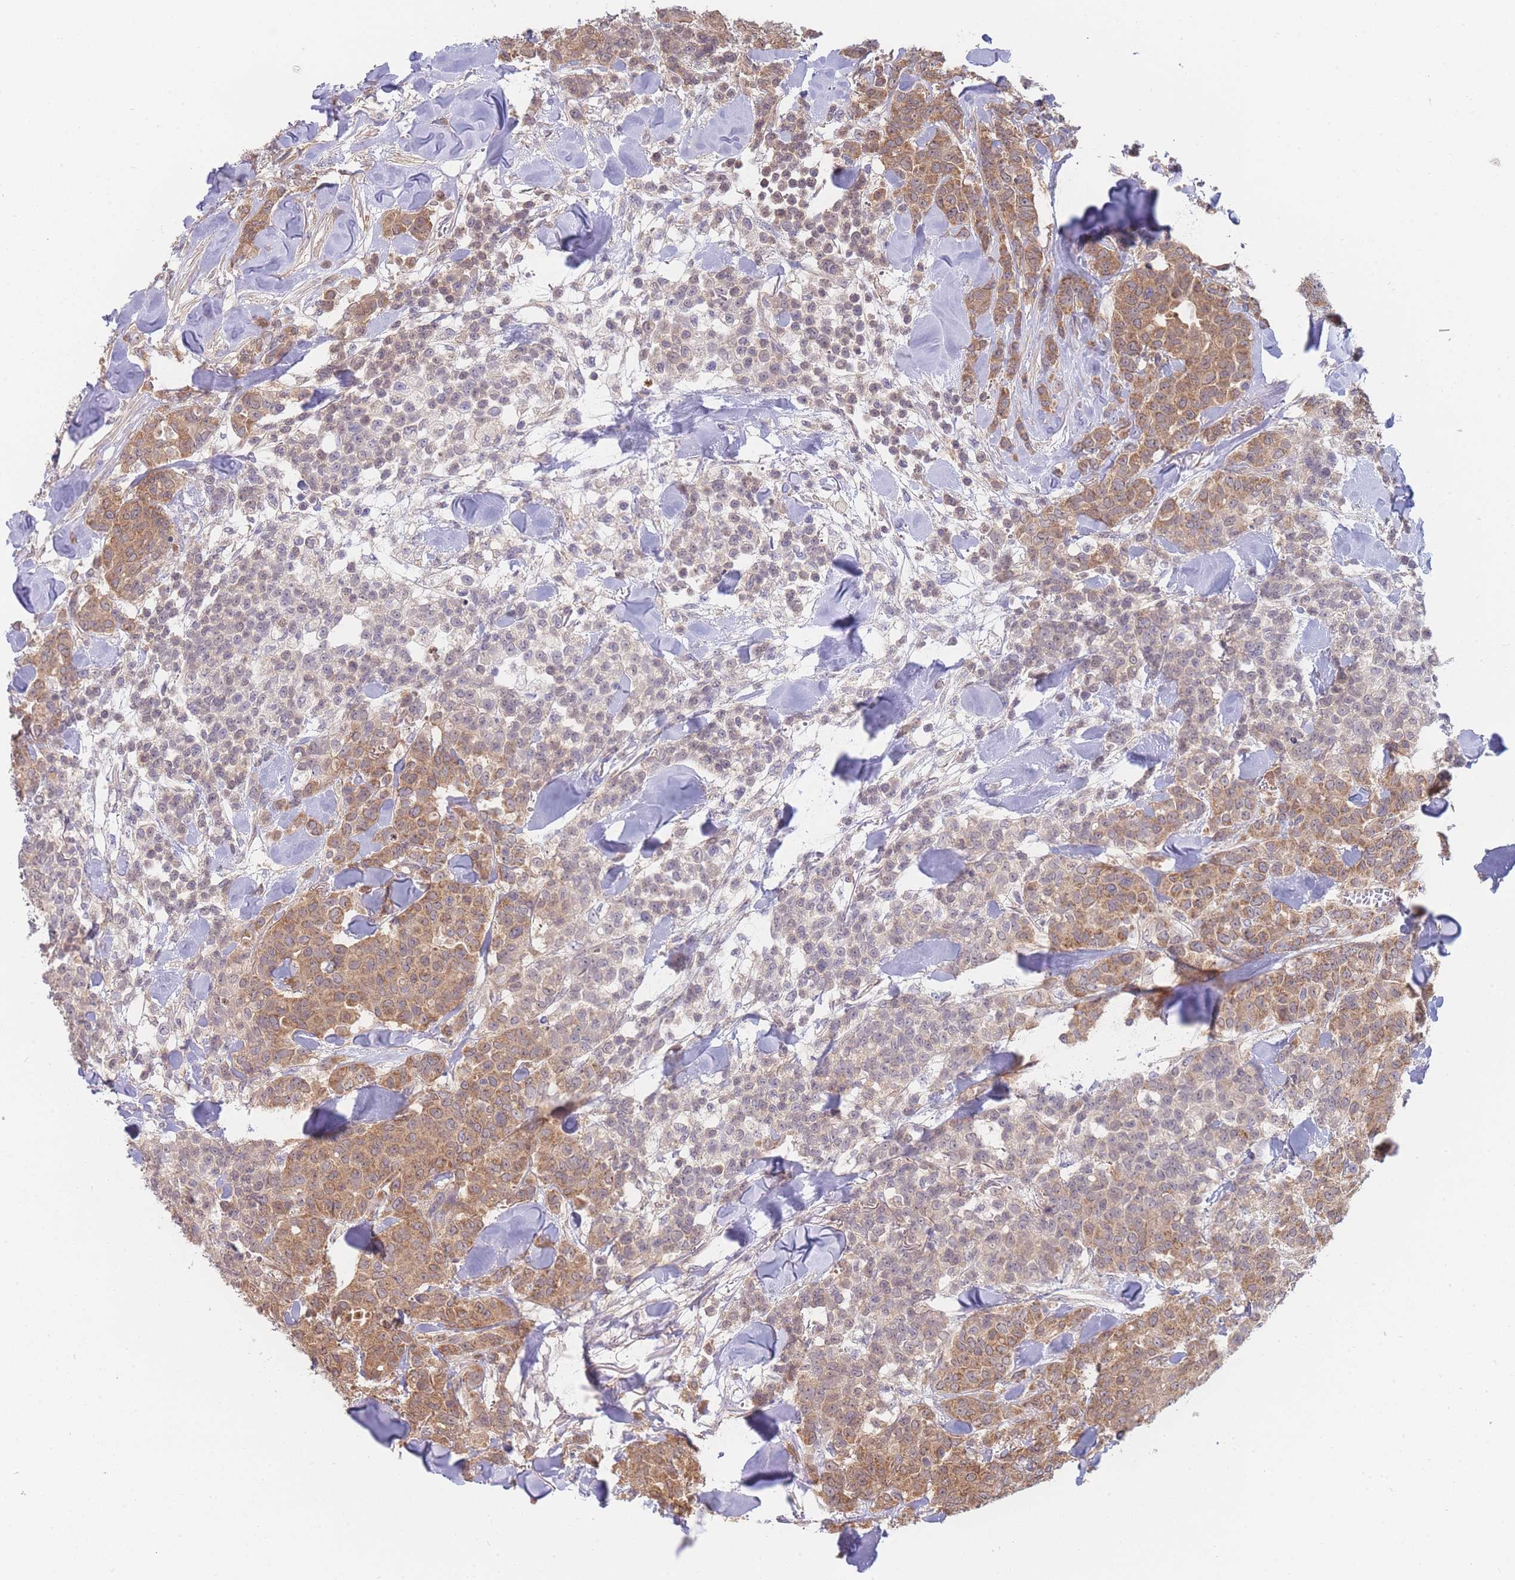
{"staining": {"intensity": "moderate", "quantity": ">75%", "location": "cytoplasmic/membranous"}, "tissue": "breast cancer", "cell_type": "Tumor cells", "image_type": "cancer", "snomed": [{"axis": "morphology", "description": "Lobular carcinoma"}, {"axis": "topography", "description": "Breast"}], "caption": "Breast lobular carcinoma stained with a brown dye shows moderate cytoplasmic/membranous positive expression in approximately >75% of tumor cells.", "gene": "MRPS18B", "patient": {"sex": "female", "age": 91}}